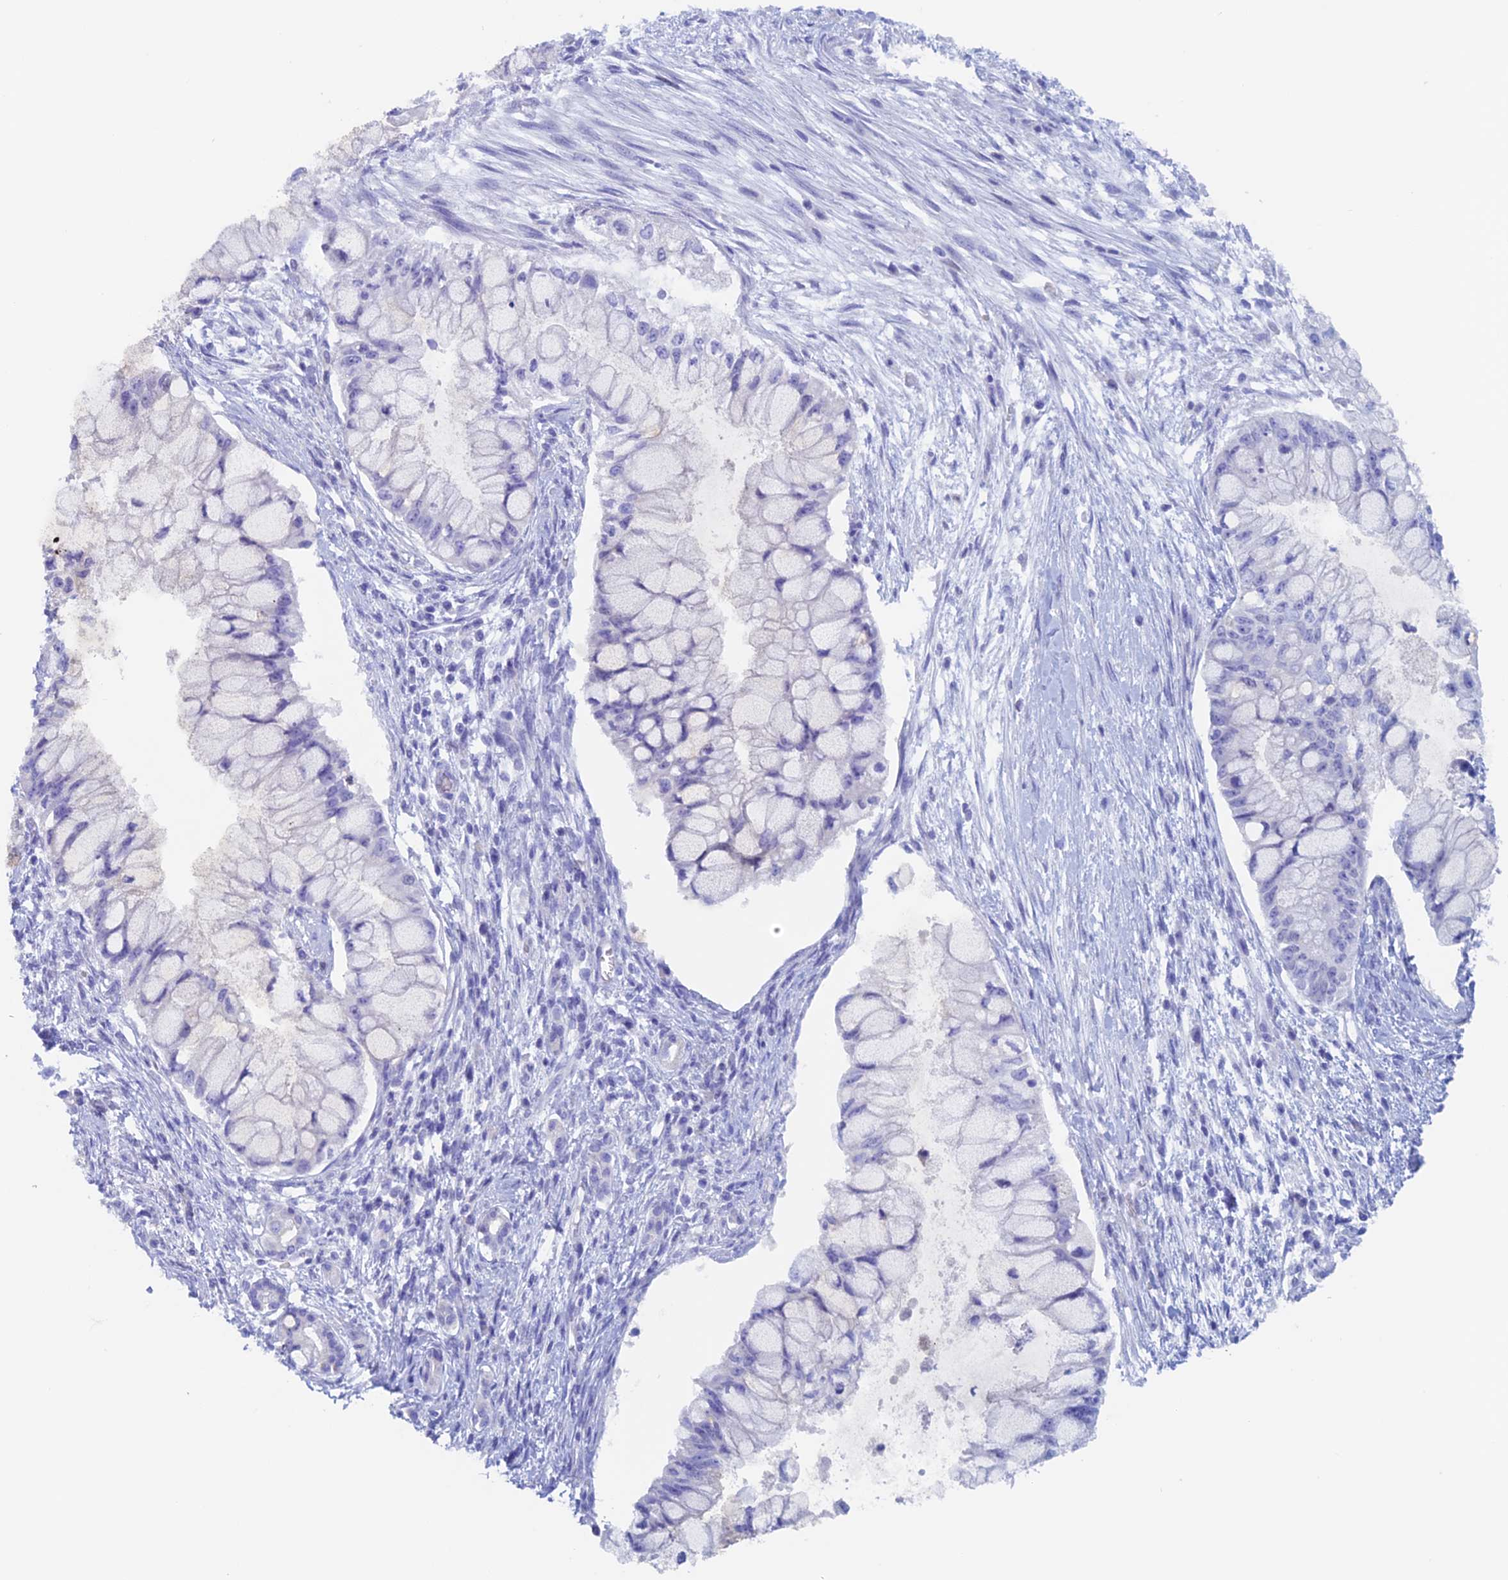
{"staining": {"intensity": "negative", "quantity": "none", "location": "none"}, "tissue": "pancreatic cancer", "cell_type": "Tumor cells", "image_type": "cancer", "snomed": [{"axis": "morphology", "description": "Adenocarcinoma, NOS"}, {"axis": "topography", "description": "Pancreas"}], "caption": "Pancreatic adenocarcinoma was stained to show a protein in brown. There is no significant expression in tumor cells.", "gene": "PSMC3IP", "patient": {"sex": "male", "age": 48}}